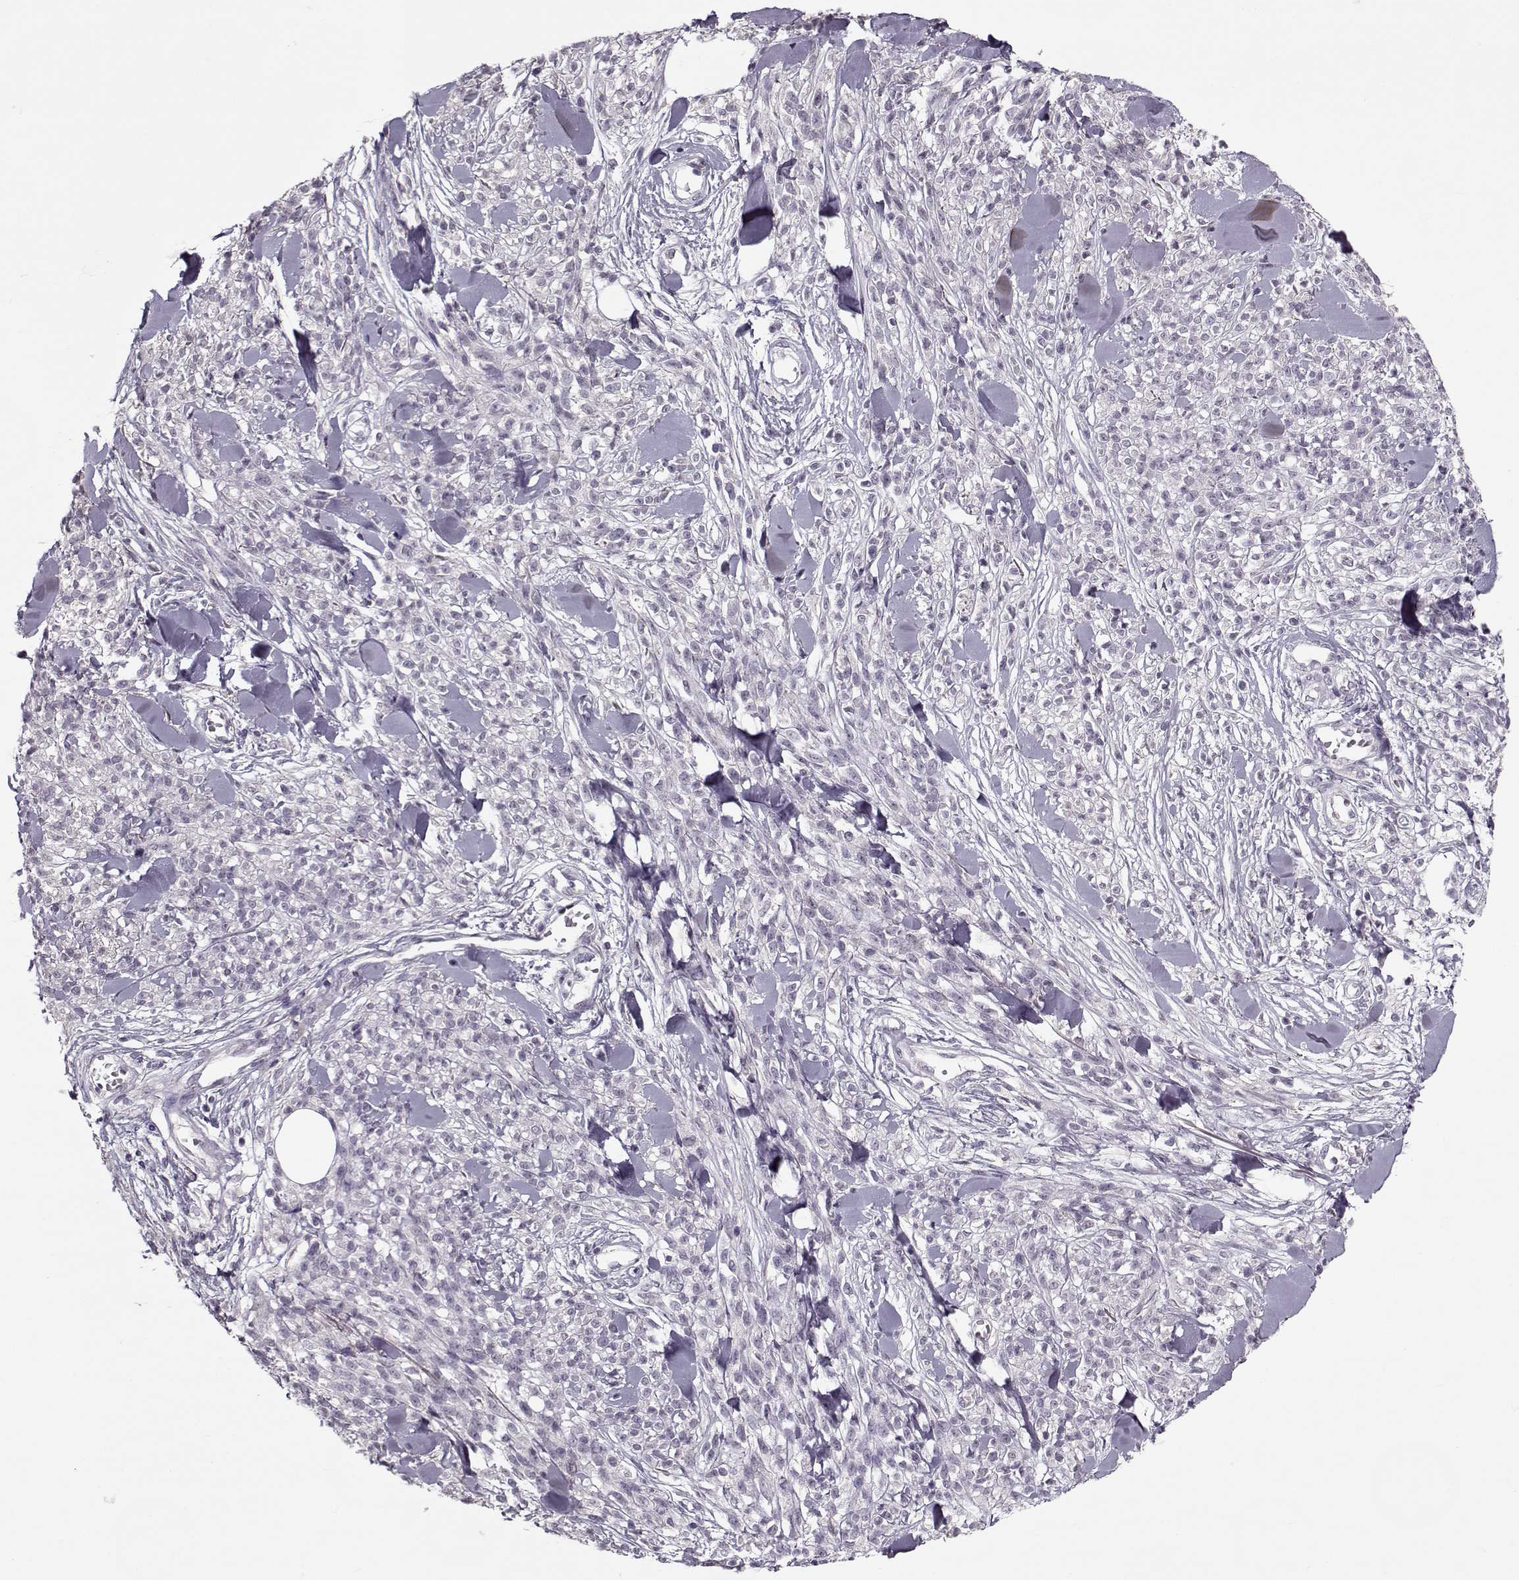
{"staining": {"intensity": "negative", "quantity": "none", "location": "none"}, "tissue": "melanoma", "cell_type": "Tumor cells", "image_type": "cancer", "snomed": [{"axis": "morphology", "description": "Malignant melanoma, NOS"}, {"axis": "topography", "description": "Skin"}, {"axis": "topography", "description": "Skin of trunk"}], "caption": "IHC of human melanoma shows no expression in tumor cells.", "gene": "KRT9", "patient": {"sex": "male", "age": 74}}